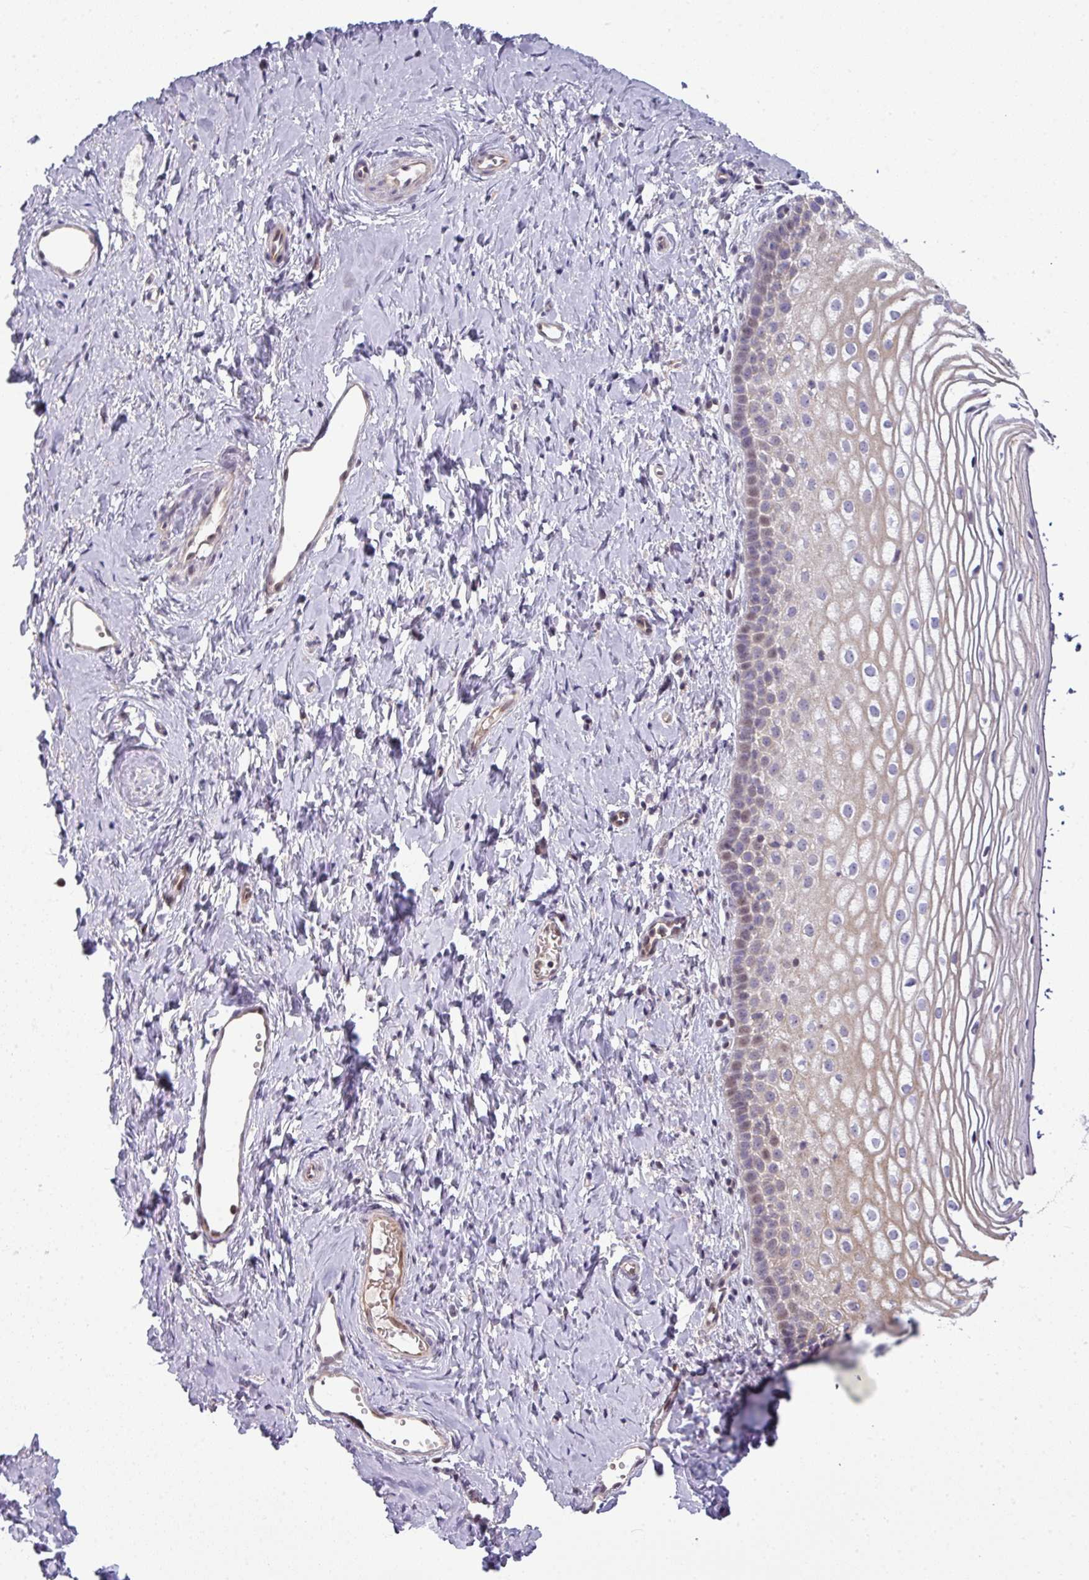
{"staining": {"intensity": "moderate", "quantity": "<25%", "location": "cytoplasmic/membranous,nuclear"}, "tissue": "vagina", "cell_type": "Squamous epithelial cells", "image_type": "normal", "snomed": [{"axis": "morphology", "description": "Normal tissue, NOS"}, {"axis": "topography", "description": "Vagina"}], "caption": "Brown immunohistochemical staining in normal human vagina exhibits moderate cytoplasmic/membranous,nuclear staining in about <25% of squamous epithelial cells. The protein of interest is stained brown, and the nuclei are stained in blue (DAB IHC with brightfield microscopy, high magnification).", "gene": "STAT5A", "patient": {"sex": "female", "age": 56}}